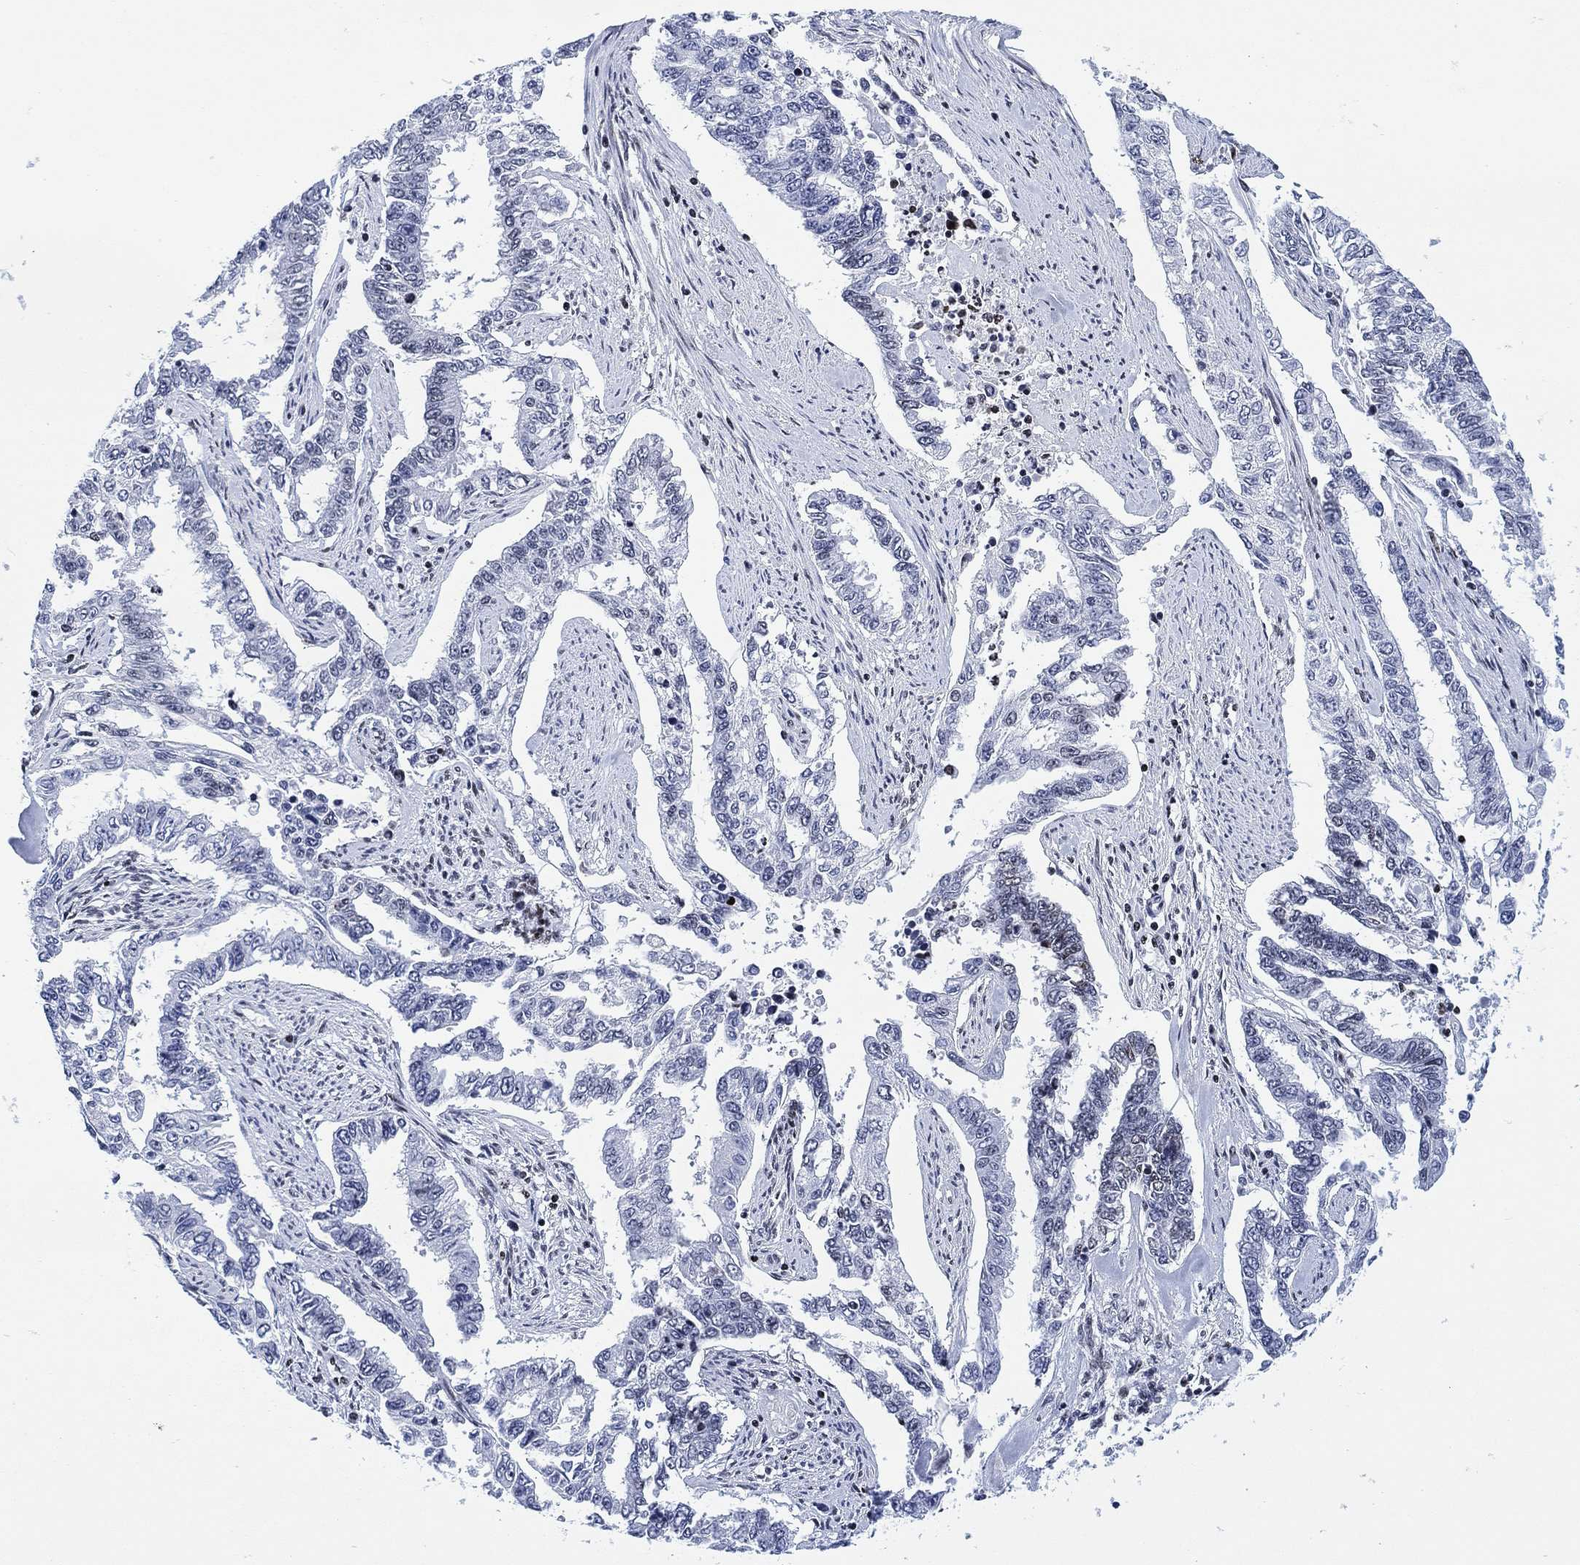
{"staining": {"intensity": "negative", "quantity": "none", "location": "none"}, "tissue": "endometrial cancer", "cell_type": "Tumor cells", "image_type": "cancer", "snomed": [{"axis": "morphology", "description": "Adenocarcinoma, NOS"}, {"axis": "topography", "description": "Uterus"}], "caption": "Tumor cells are negative for protein expression in human adenocarcinoma (endometrial). (IHC, brightfield microscopy, high magnification).", "gene": "H1-10", "patient": {"sex": "female", "age": 59}}